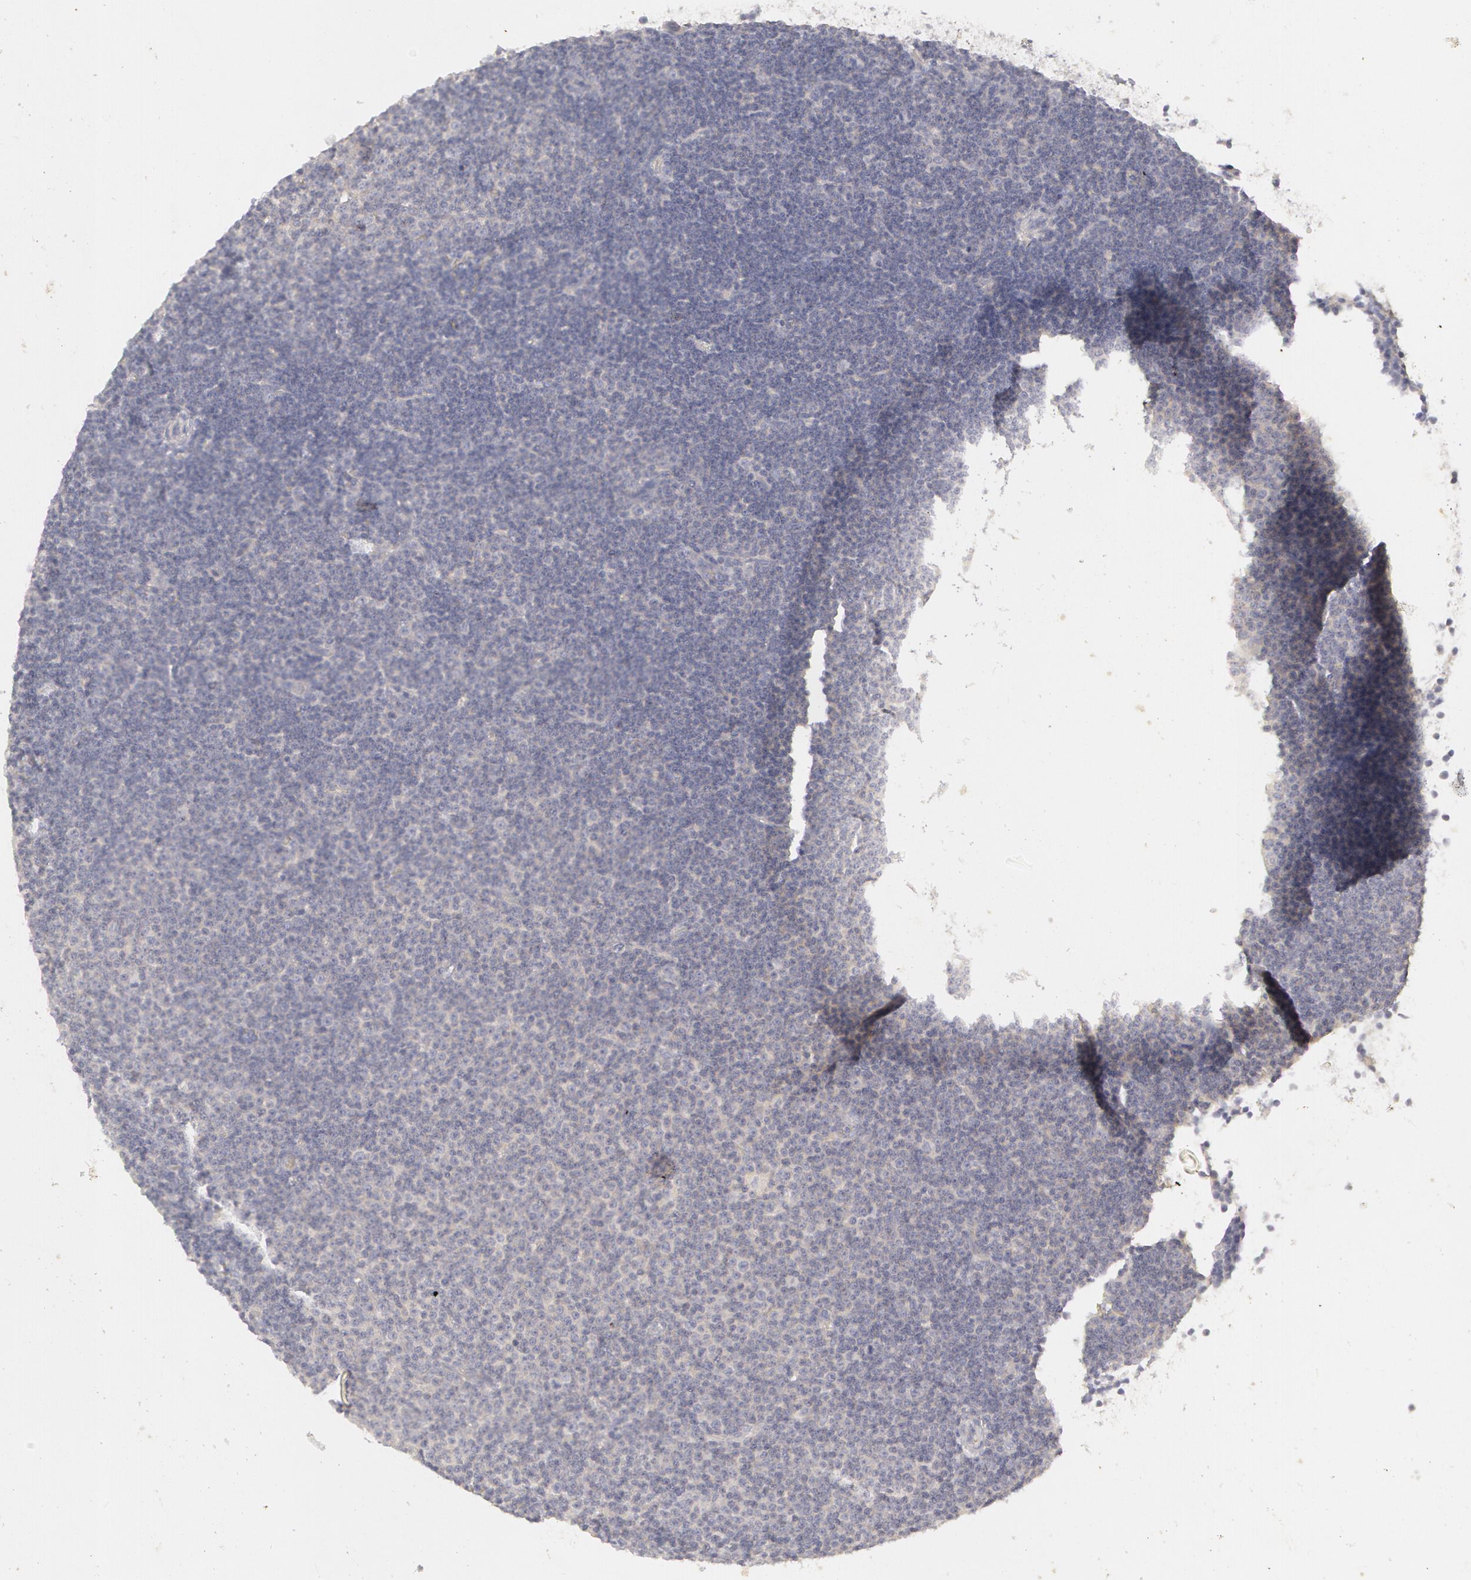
{"staining": {"intensity": "negative", "quantity": "none", "location": "none"}, "tissue": "lymphoma", "cell_type": "Tumor cells", "image_type": "cancer", "snomed": [{"axis": "morphology", "description": "Malignant lymphoma, non-Hodgkin's type, Low grade"}, {"axis": "topography", "description": "Lymph node"}], "caption": "The image demonstrates no significant positivity in tumor cells of low-grade malignant lymphoma, non-Hodgkin's type.", "gene": "ABCB1", "patient": {"sex": "male", "age": 57}}